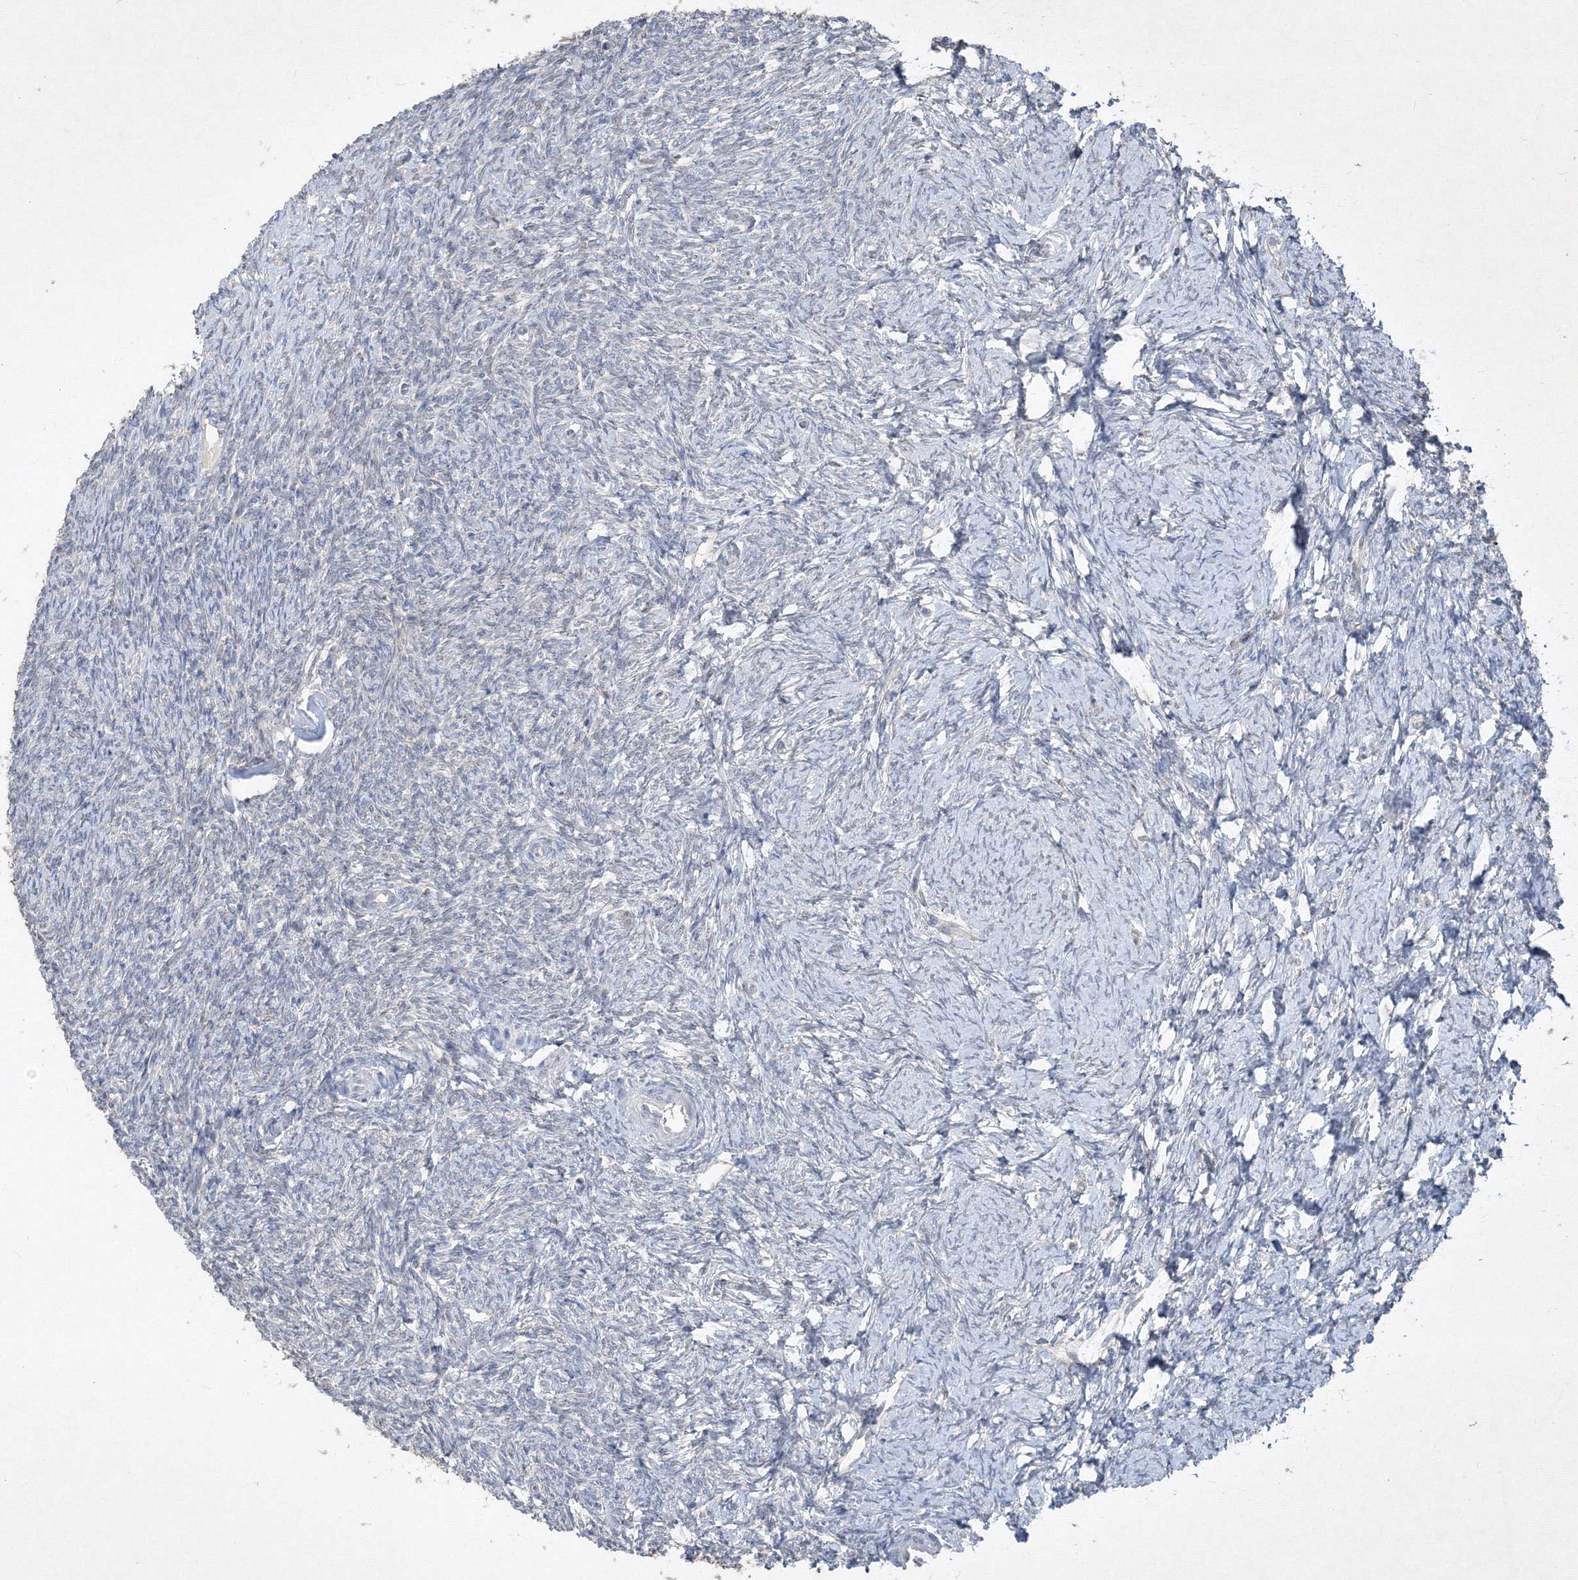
{"staining": {"intensity": "weak", "quantity": ">75%", "location": "cytoplasmic/membranous"}, "tissue": "ovary", "cell_type": "Follicle cells", "image_type": "normal", "snomed": [{"axis": "morphology", "description": "Normal tissue, NOS"}, {"axis": "morphology", "description": "Cyst, NOS"}, {"axis": "topography", "description": "Ovary"}], "caption": "Human ovary stained with a brown dye shows weak cytoplasmic/membranous positive expression in approximately >75% of follicle cells.", "gene": "IFNAR1", "patient": {"sex": "female", "age": 33}}